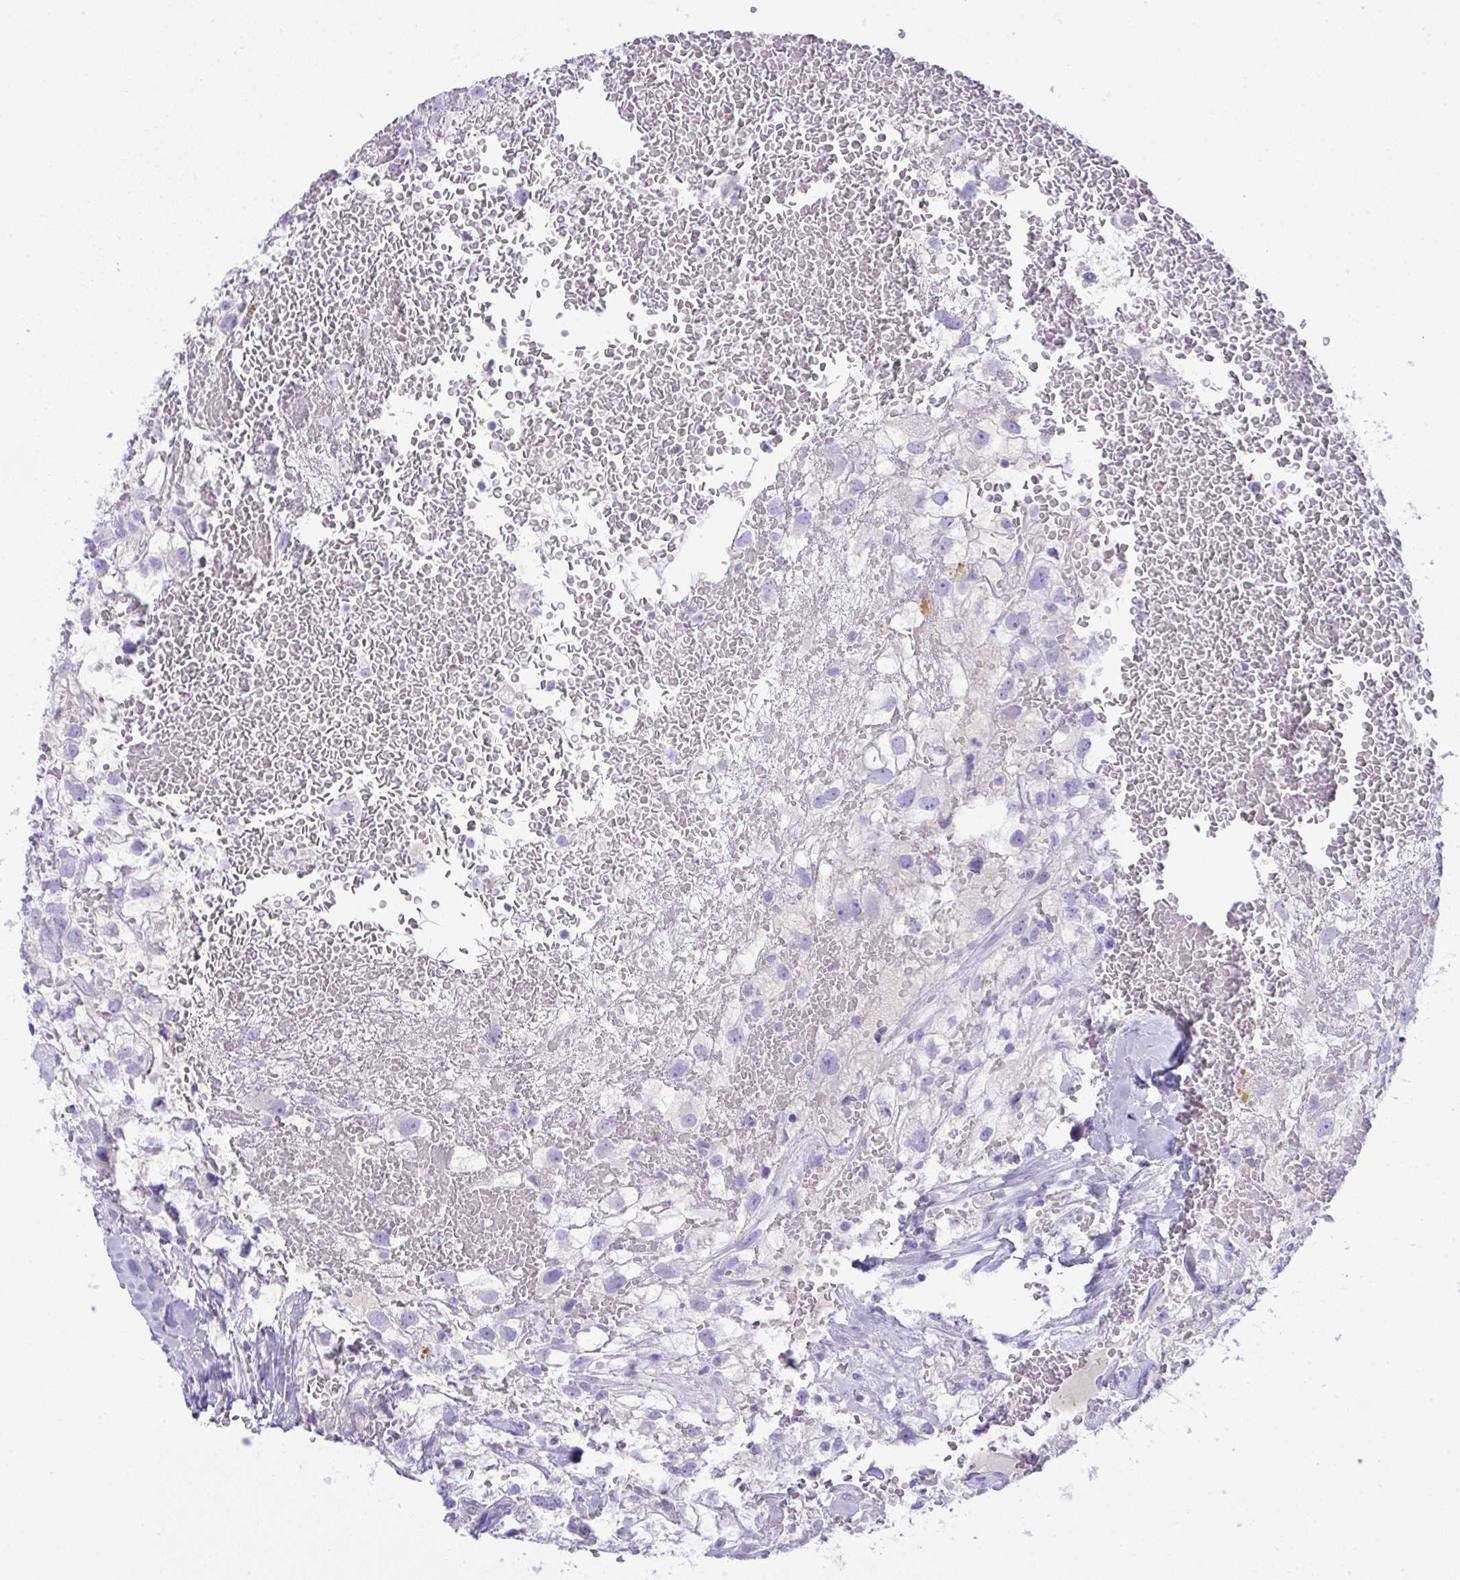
{"staining": {"intensity": "negative", "quantity": "none", "location": "none"}, "tissue": "renal cancer", "cell_type": "Tumor cells", "image_type": "cancer", "snomed": [{"axis": "morphology", "description": "Adenocarcinoma, NOS"}, {"axis": "topography", "description": "Kidney"}], "caption": "Histopathology image shows no significant protein expression in tumor cells of renal cancer (adenocarcinoma). (DAB immunohistochemistry with hematoxylin counter stain).", "gene": "GLB1L2", "patient": {"sex": "male", "age": 59}}